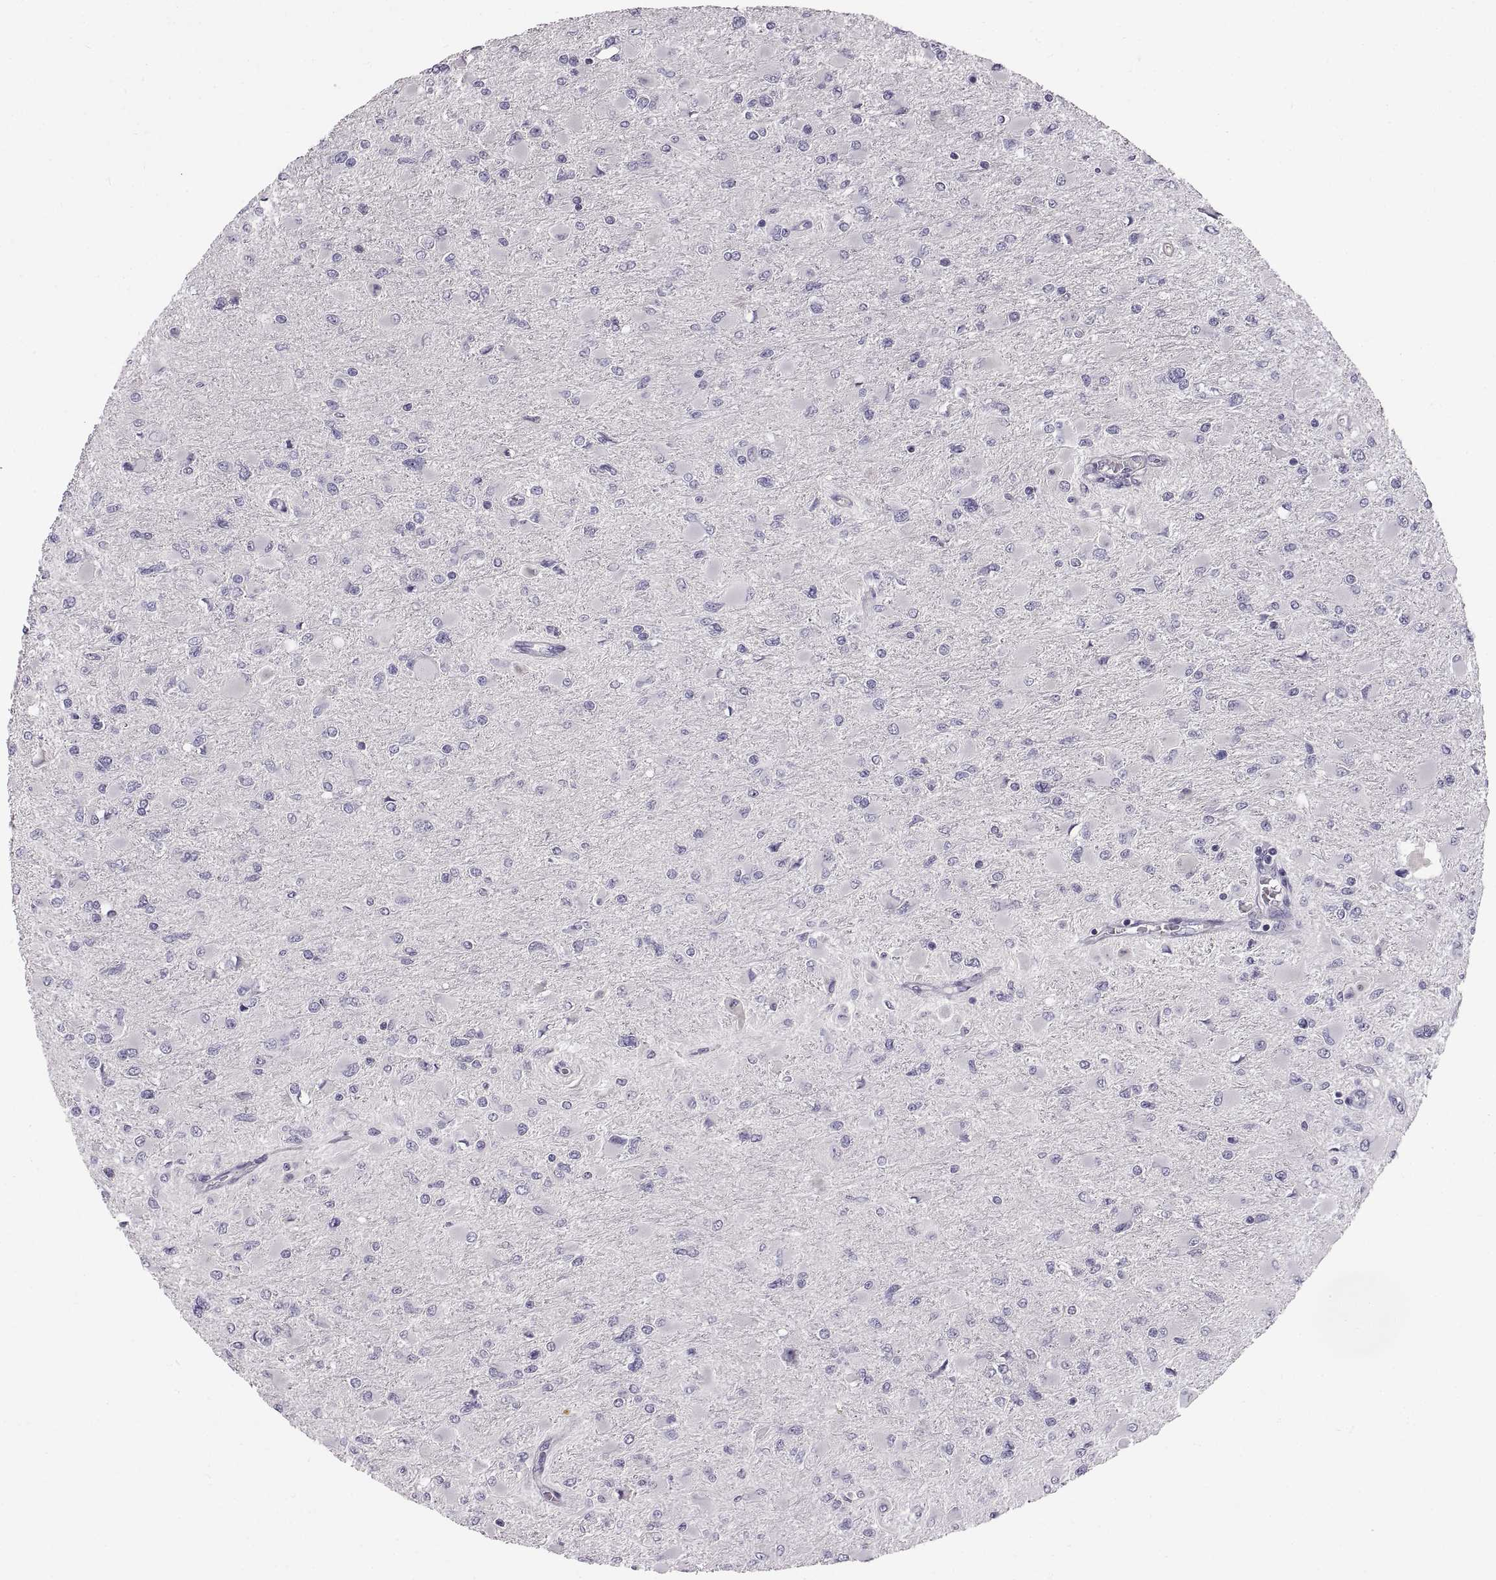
{"staining": {"intensity": "negative", "quantity": "none", "location": "none"}, "tissue": "glioma", "cell_type": "Tumor cells", "image_type": "cancer", "snomed": [{"axis": "morphology", "description": "Glioma, malignant, High grade"}, {"axis": "topography", "description": "Cerebral cortex"}], "caption": "The micrograph shows no significant positivity in tumor cells of glioma.", "gene": "ADAM32", "patient": {"sex": "female", "age": 36}}